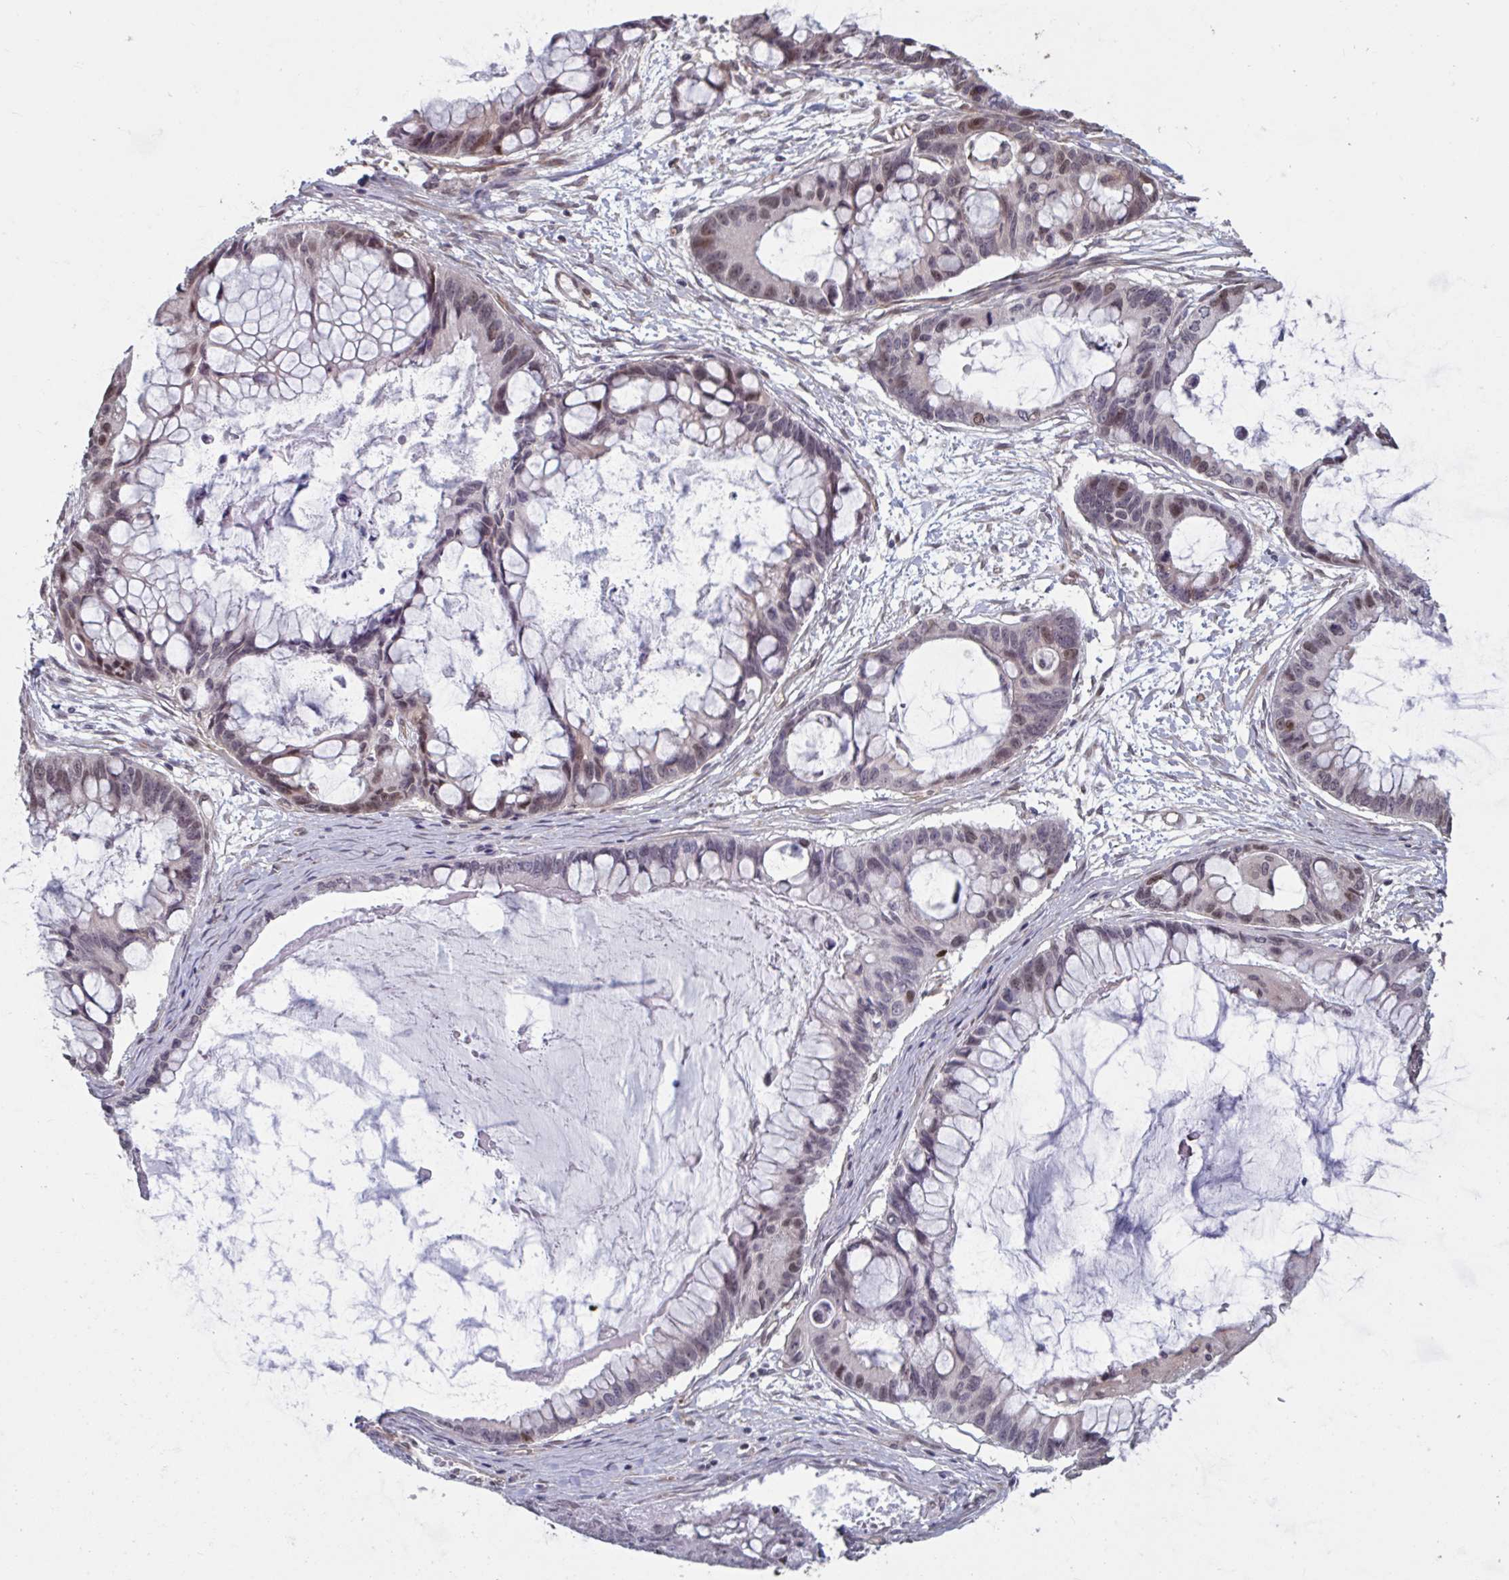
{"staining": {"intensity": "moderate", "quantity": "<25%", "location": "nuclear"}, "tissue": "ovarian cancer", "cell_type": "Tumor cells", "image_type": "cancer", "snomed": [{"axis": "morphology", "description": "Cystadenocarcinoma, mucinous, NOS"}, {"axis": "topography", "description": "Ovary"}], "caption": "Protein expression analysis of ovarian cancer exhibits moderate nuclear positivity in approximately <25% of tumor cells. (brown staining indicates protein expression, while blue staining denotes nuclei).", "gene": "IPO5", "patient": {"sex": "female", "age": 63}}